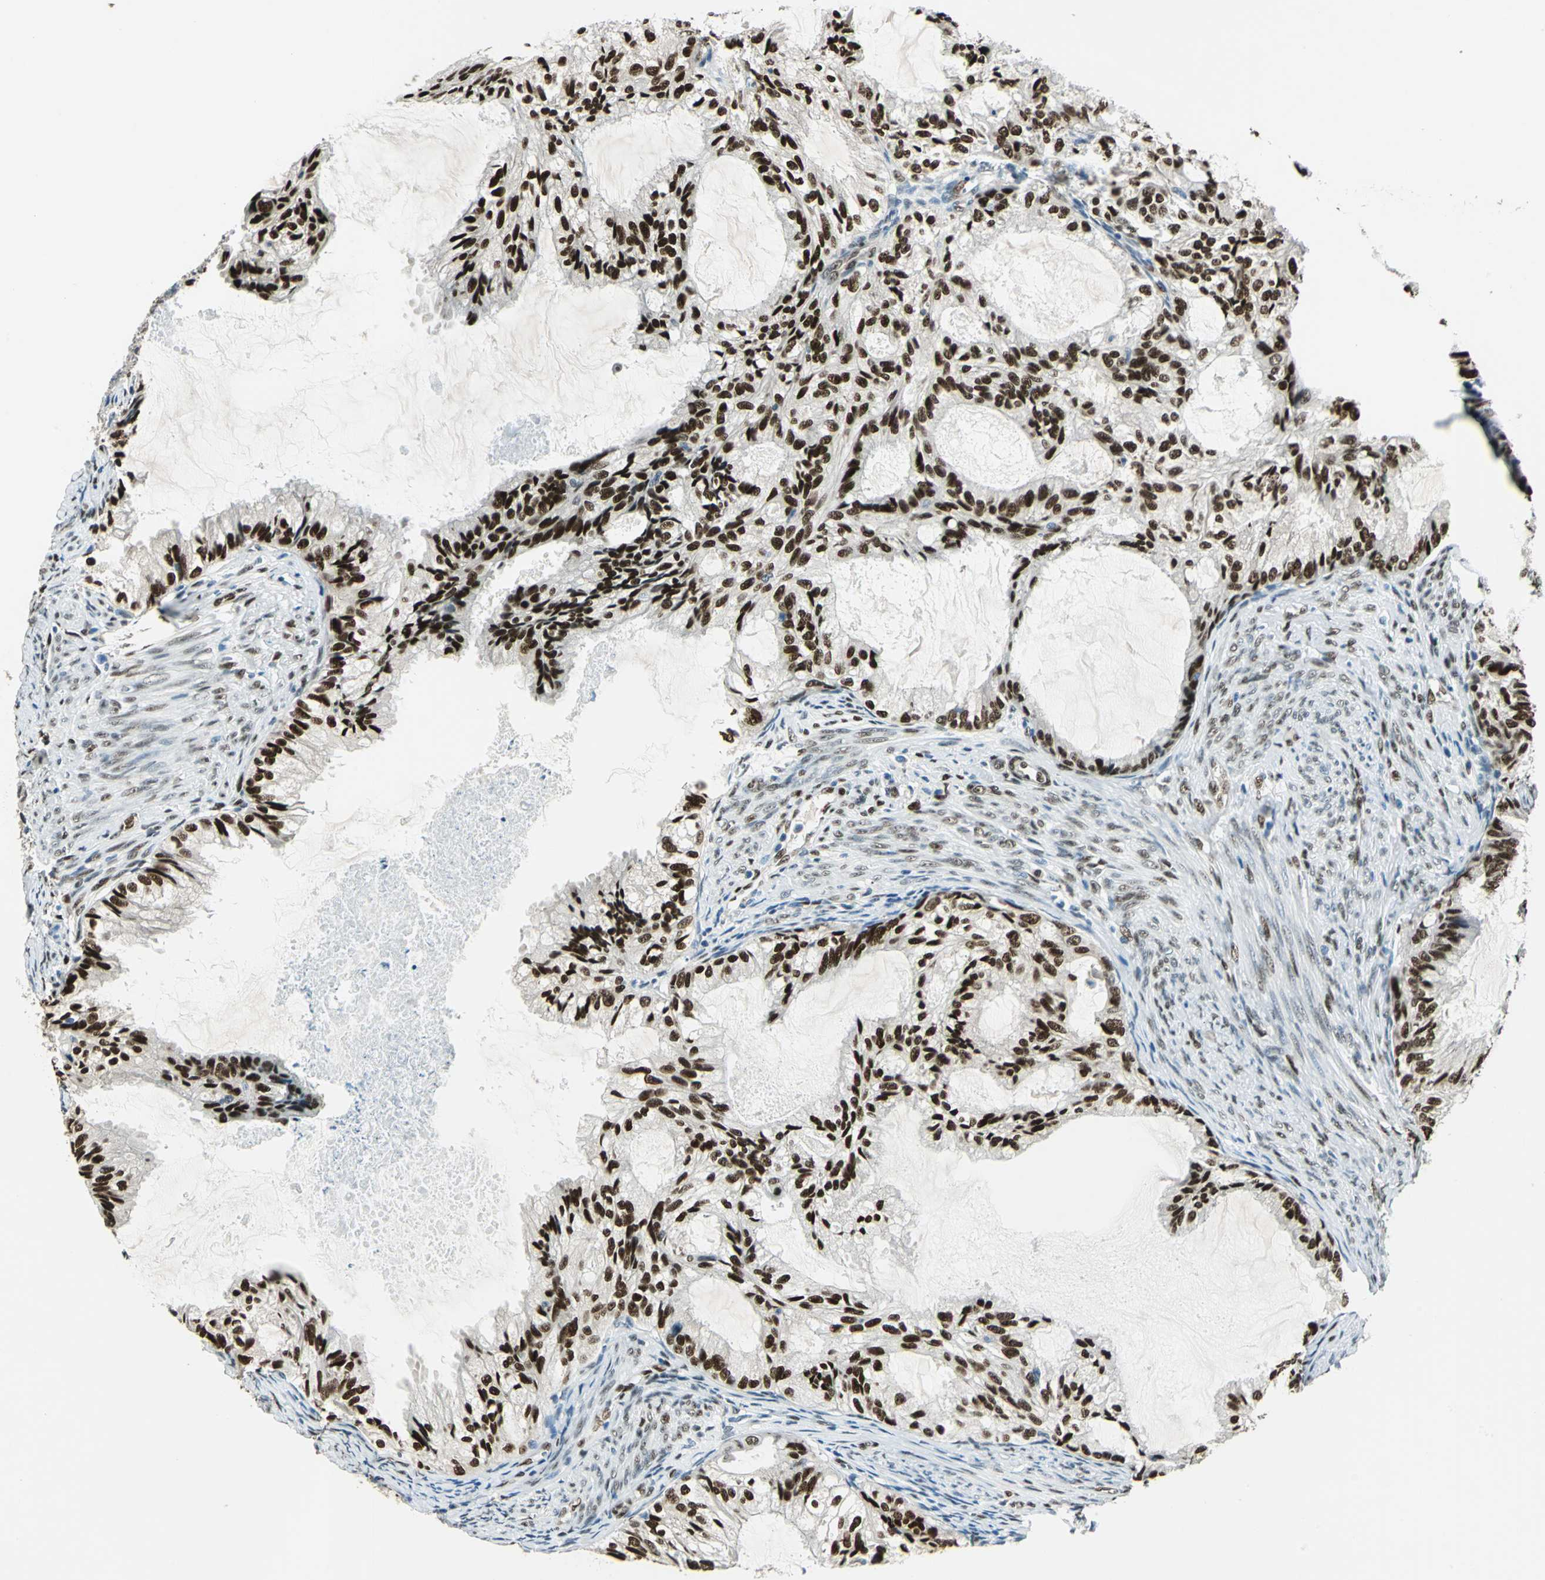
{"staining": {"intensity": "strong", "quantity": ">75%", "location": "nuclear"}, "tissue": "cervical cancer", "cell_type": "Tumor cells", "image_type": "cancer", "snomed": [{"axis": "morphology", "description": "Normal tissue, NOS"}, {"axis": "morphology", "description": "Adenocarcinoma, NOS"}, {"axis": "topography", "description": "Cervix"}, {"axis": "topography", "description": "Endometrium"}], "caption": "Brown immunohistochemical staining in cervical adenocarcinoma demonstrates strong nuclear positivity in about >75% of tumor cells.", "gene": "NFIA", "patient": {"sex": "female", "age": 86}}